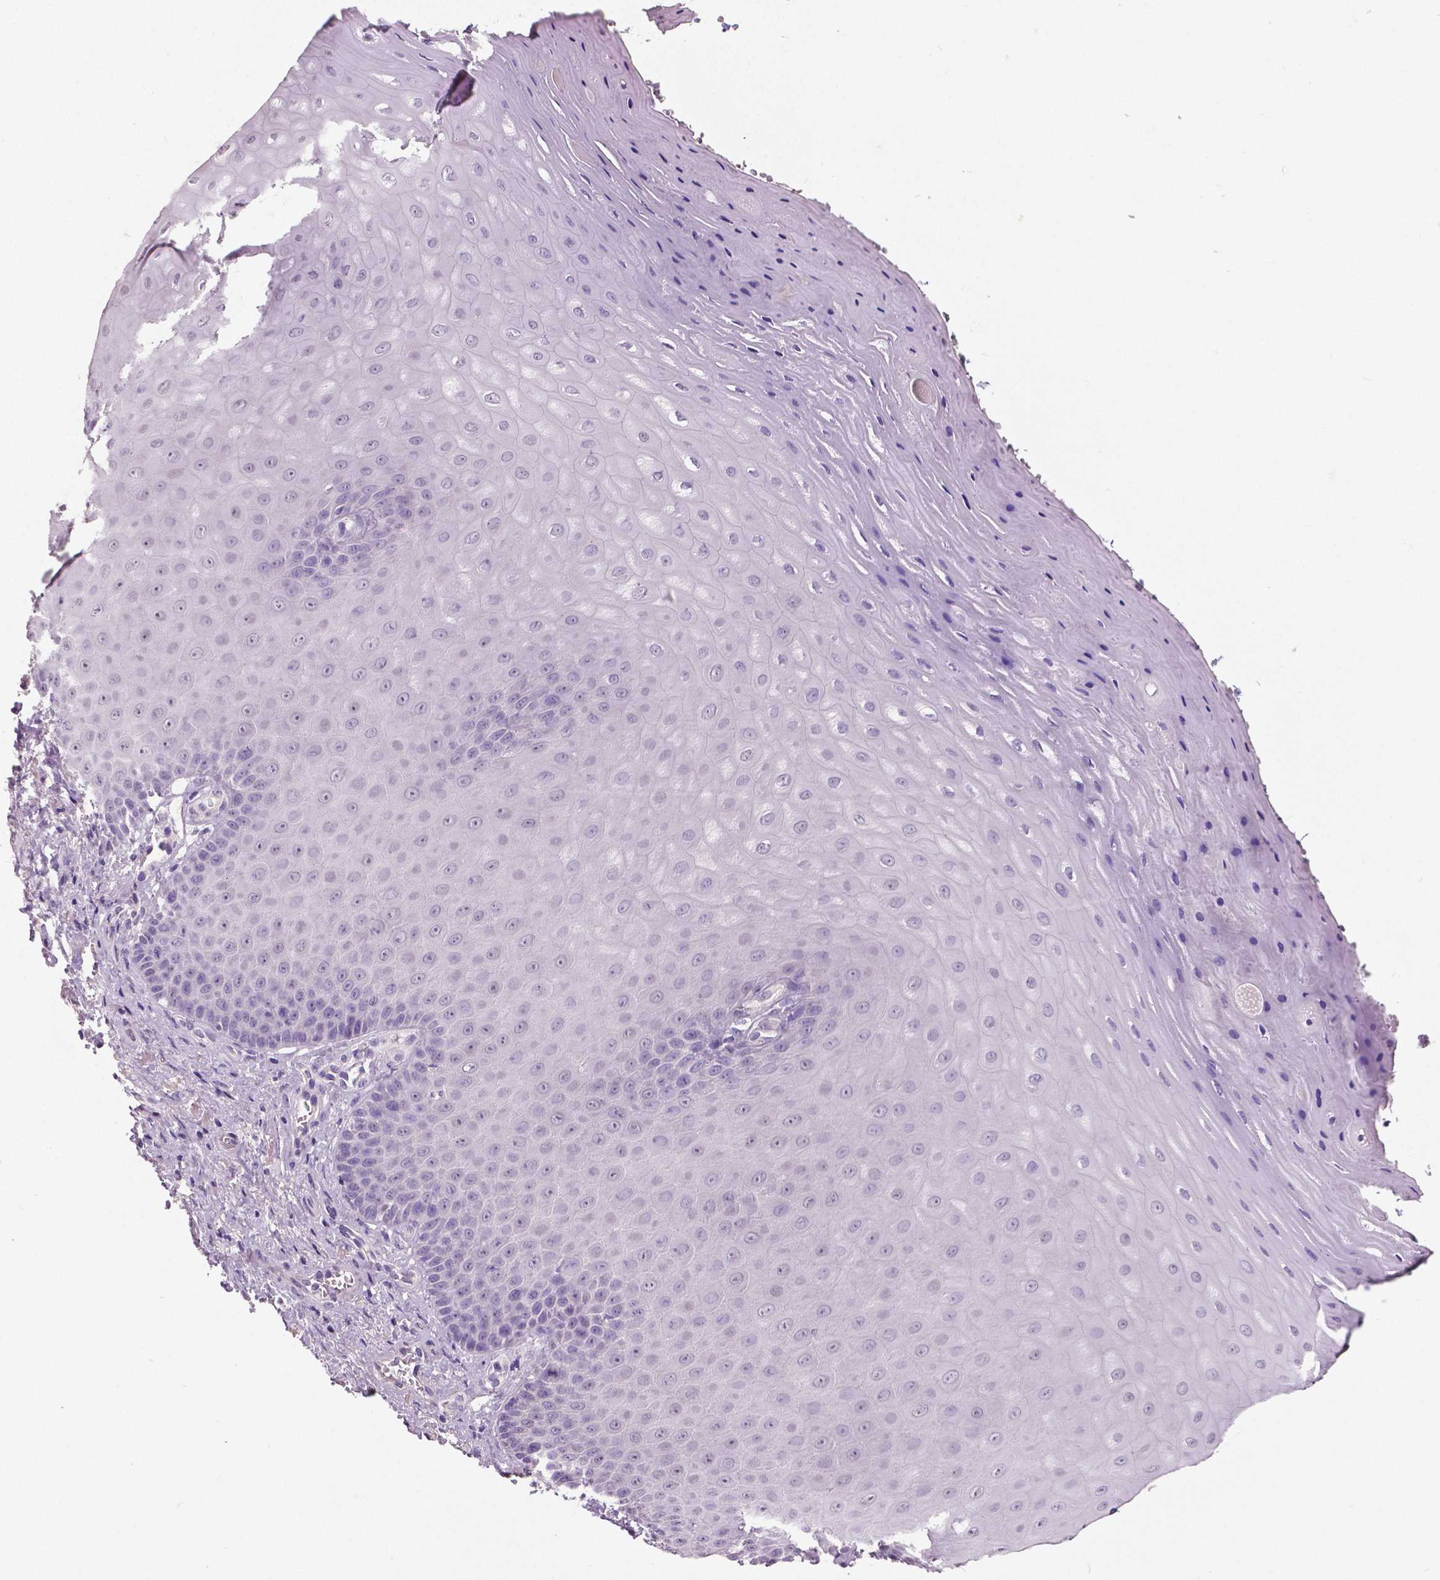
{"staining": {"intensity": "negative", "quantity": "none", "location": "none"}, "tissue": "vagina", "cell_type": "Squamous epithelial cells", "image_type": "normal", "snomed": [{"axis": "morphology", "description": "Normal tissue, NOS"}, {"axis": "topography", "description": "Vagina"}], "caption": "This image is of benign vagina stained with IHC to label a protein in brown with the nuclei are counter-stained blue. There is no positivity in squamous epithelial cells.", "gene": "FOXA1", "patient": {"sex": "female", "age": 83}}